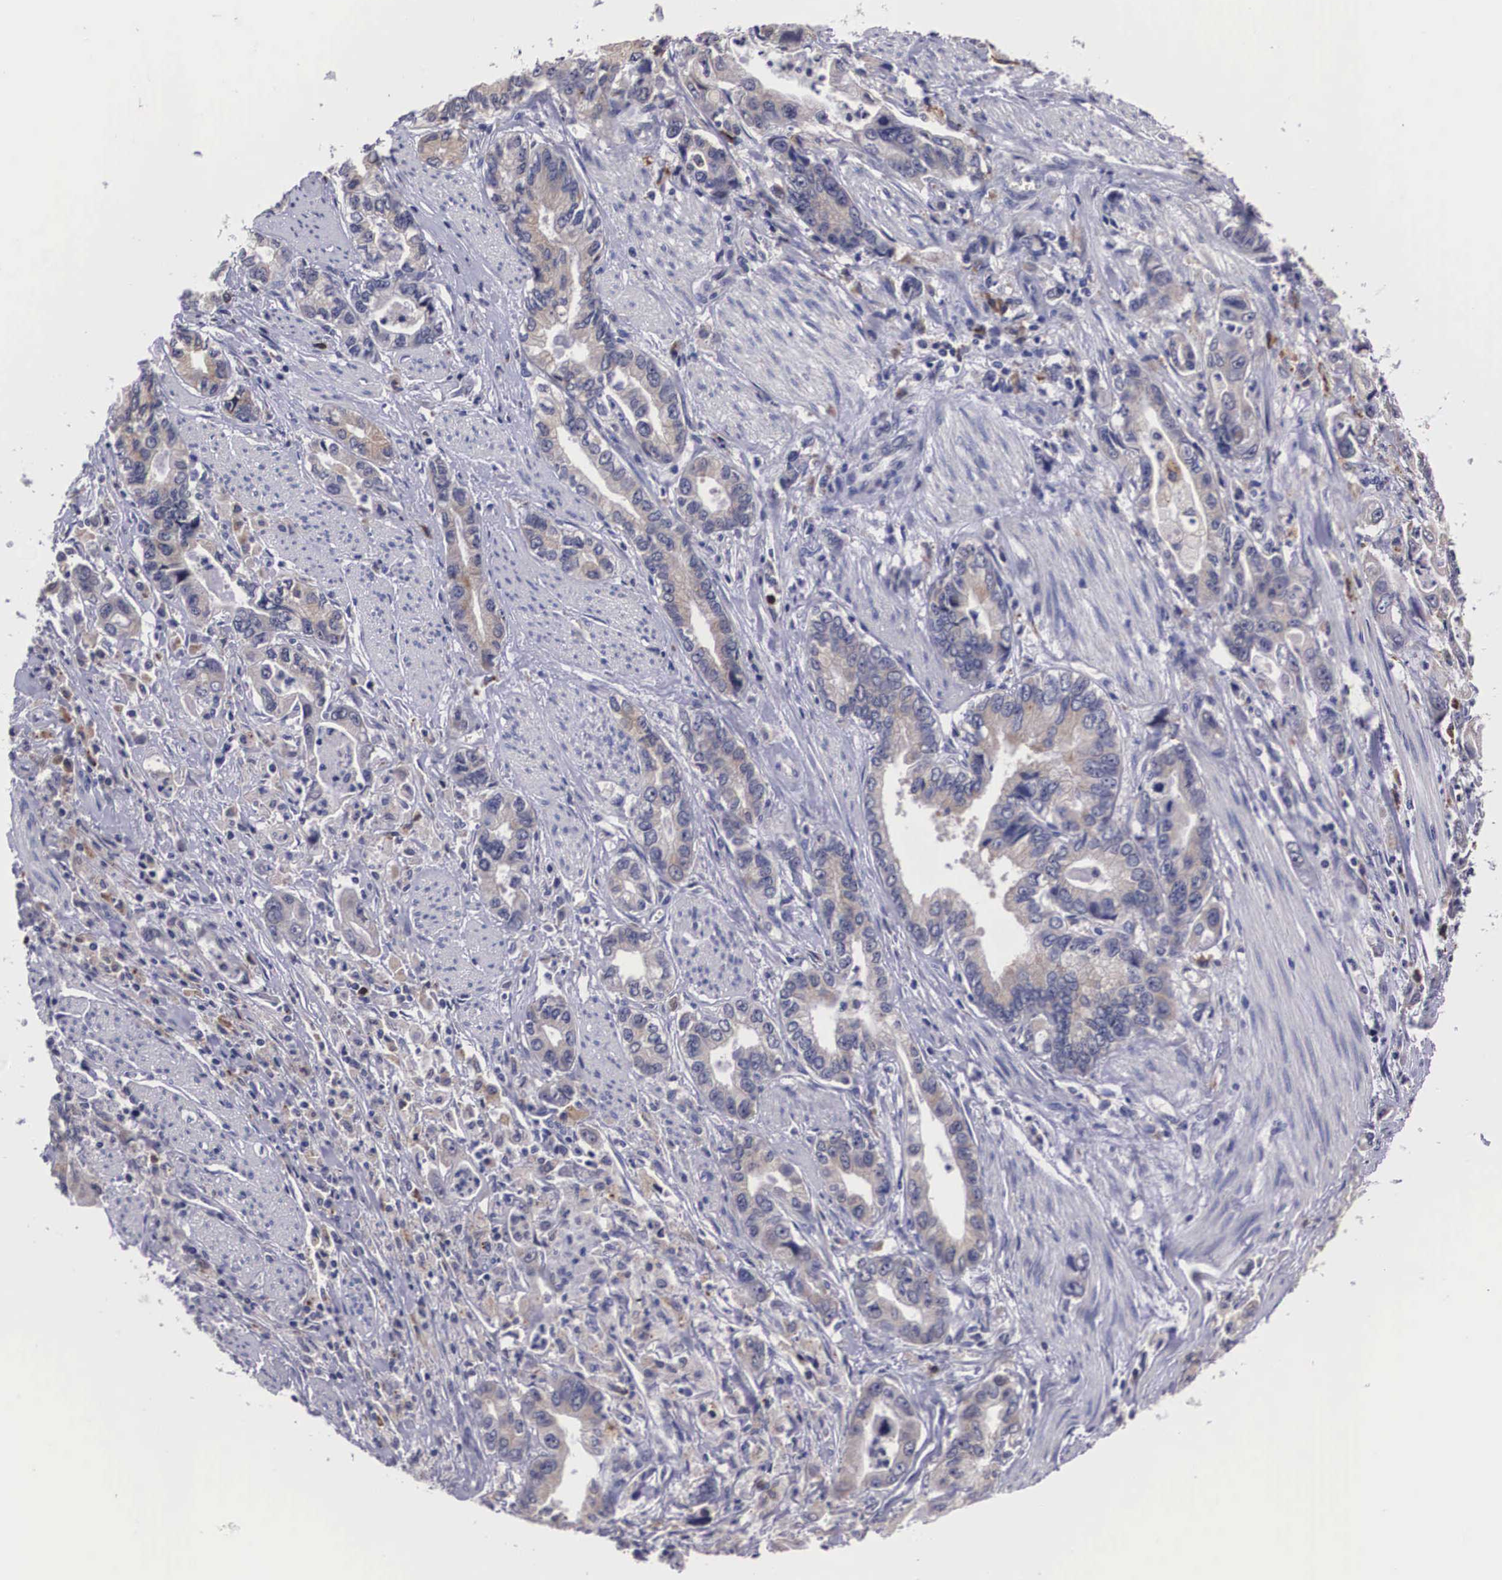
{"staining": {"intensity": "weak", "quantity": "25%-75%", "location": "cytoplasmic/membranous"}, "tissue": "stomach cancer", "cell_type": "Tumor cells", "image_type": "cancer", "snomed": [{"axis": "morphology", "description": "Adenocarcinoma, NOS"}, {"axis": "topography", "description": "Pancreas"}, {"axis": "topography", "description": "Stomach, upper"}], "caption": "A high-resolution histopathology image shows IHC staining of stomach cancer, which exhibits weak cytoplasmic/membranous positivity in approximately 25%-75% of tumor cells.", "gene": "CRELD2", "patient": {"sex": "male", "age": 77}}